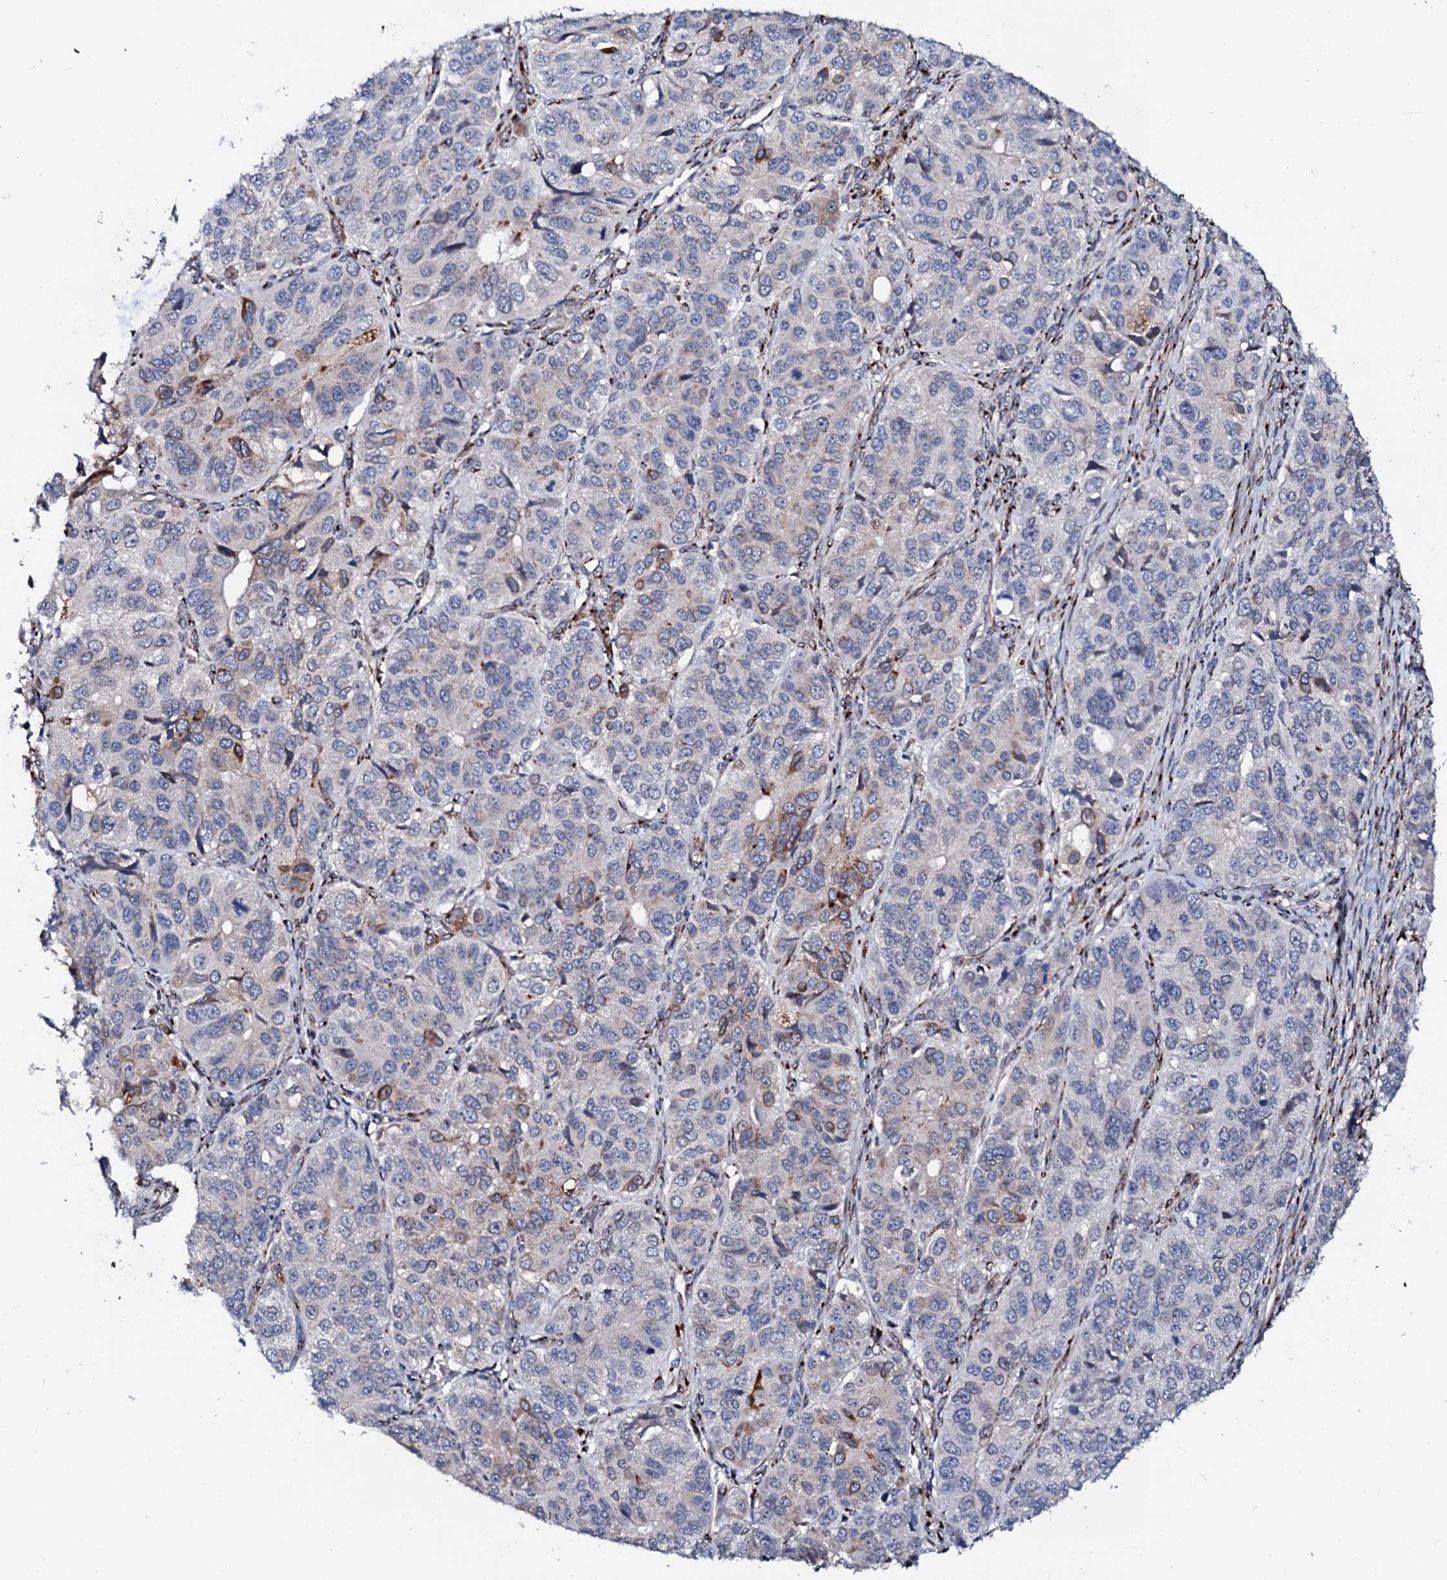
{"staining": {"intensity": "moderate", "quantity": "25%-75%", "location": "cytoplasmic/membranous"}, "tissue": "ovarian cancer", "cell_type": "Tumor cells", "image_type": "cancer", "snomed": [{"axis": "morphology", "description": "Carcinoma, endometroid"}, {"axis": "topography", "description": "Ovary"}], "caption": "This is a histology image of IHC staining of ovarian cancer, which shows moderate positivity in the cytoplasmic/membranous of tumor cells.", "gene": "TMCO3", "patient": {"sex": "female", "age": 51}}